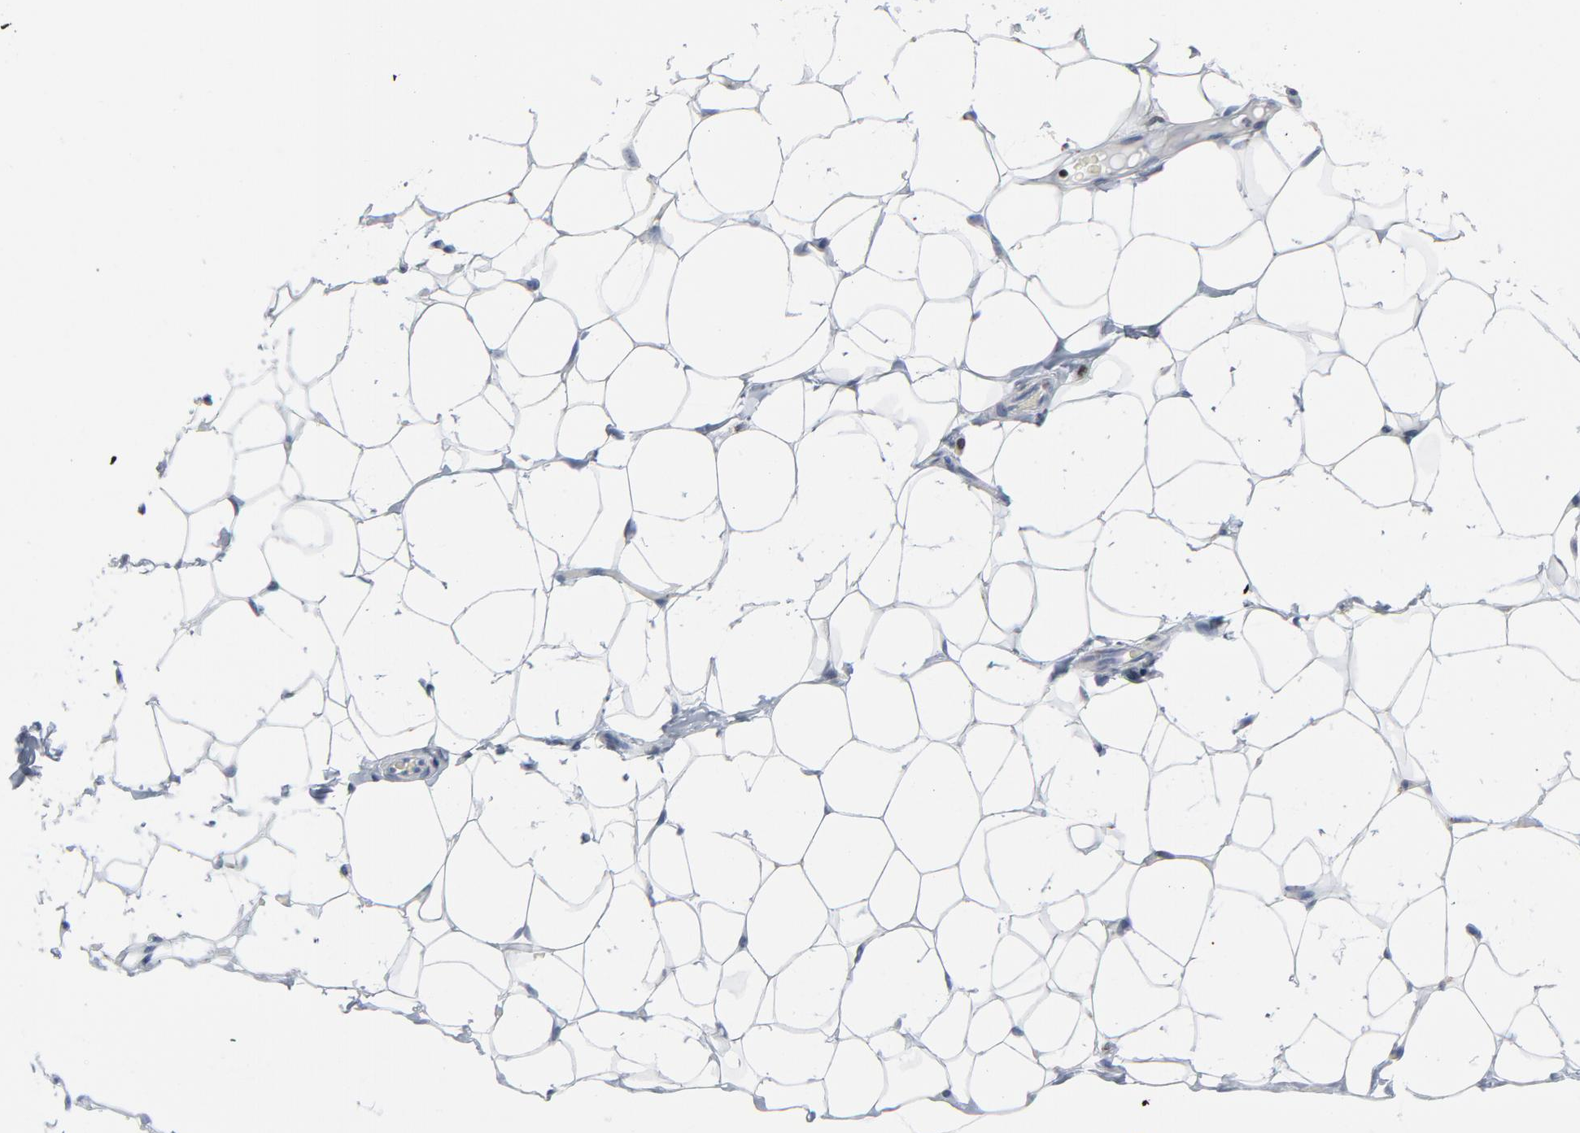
{"staining": {"intensity": "negative", "quantity": "none", "location": "none"}, "tissue": "adipose tissue", "cell_type": "Adipocytes", "image_type": "normal", "snomed": [{"axis": "morphology", "description": "Normal tissue, NOS"}, {"axis": "topography", "description": "Soft tissue"}], "caption": "Image shows no protein expression in adipocytes of benign adipose tissue. (DAB immunohistochemistry, high magnification).", "gene": "YIPF6", "patient": {"sex": "male", "age": 26}}